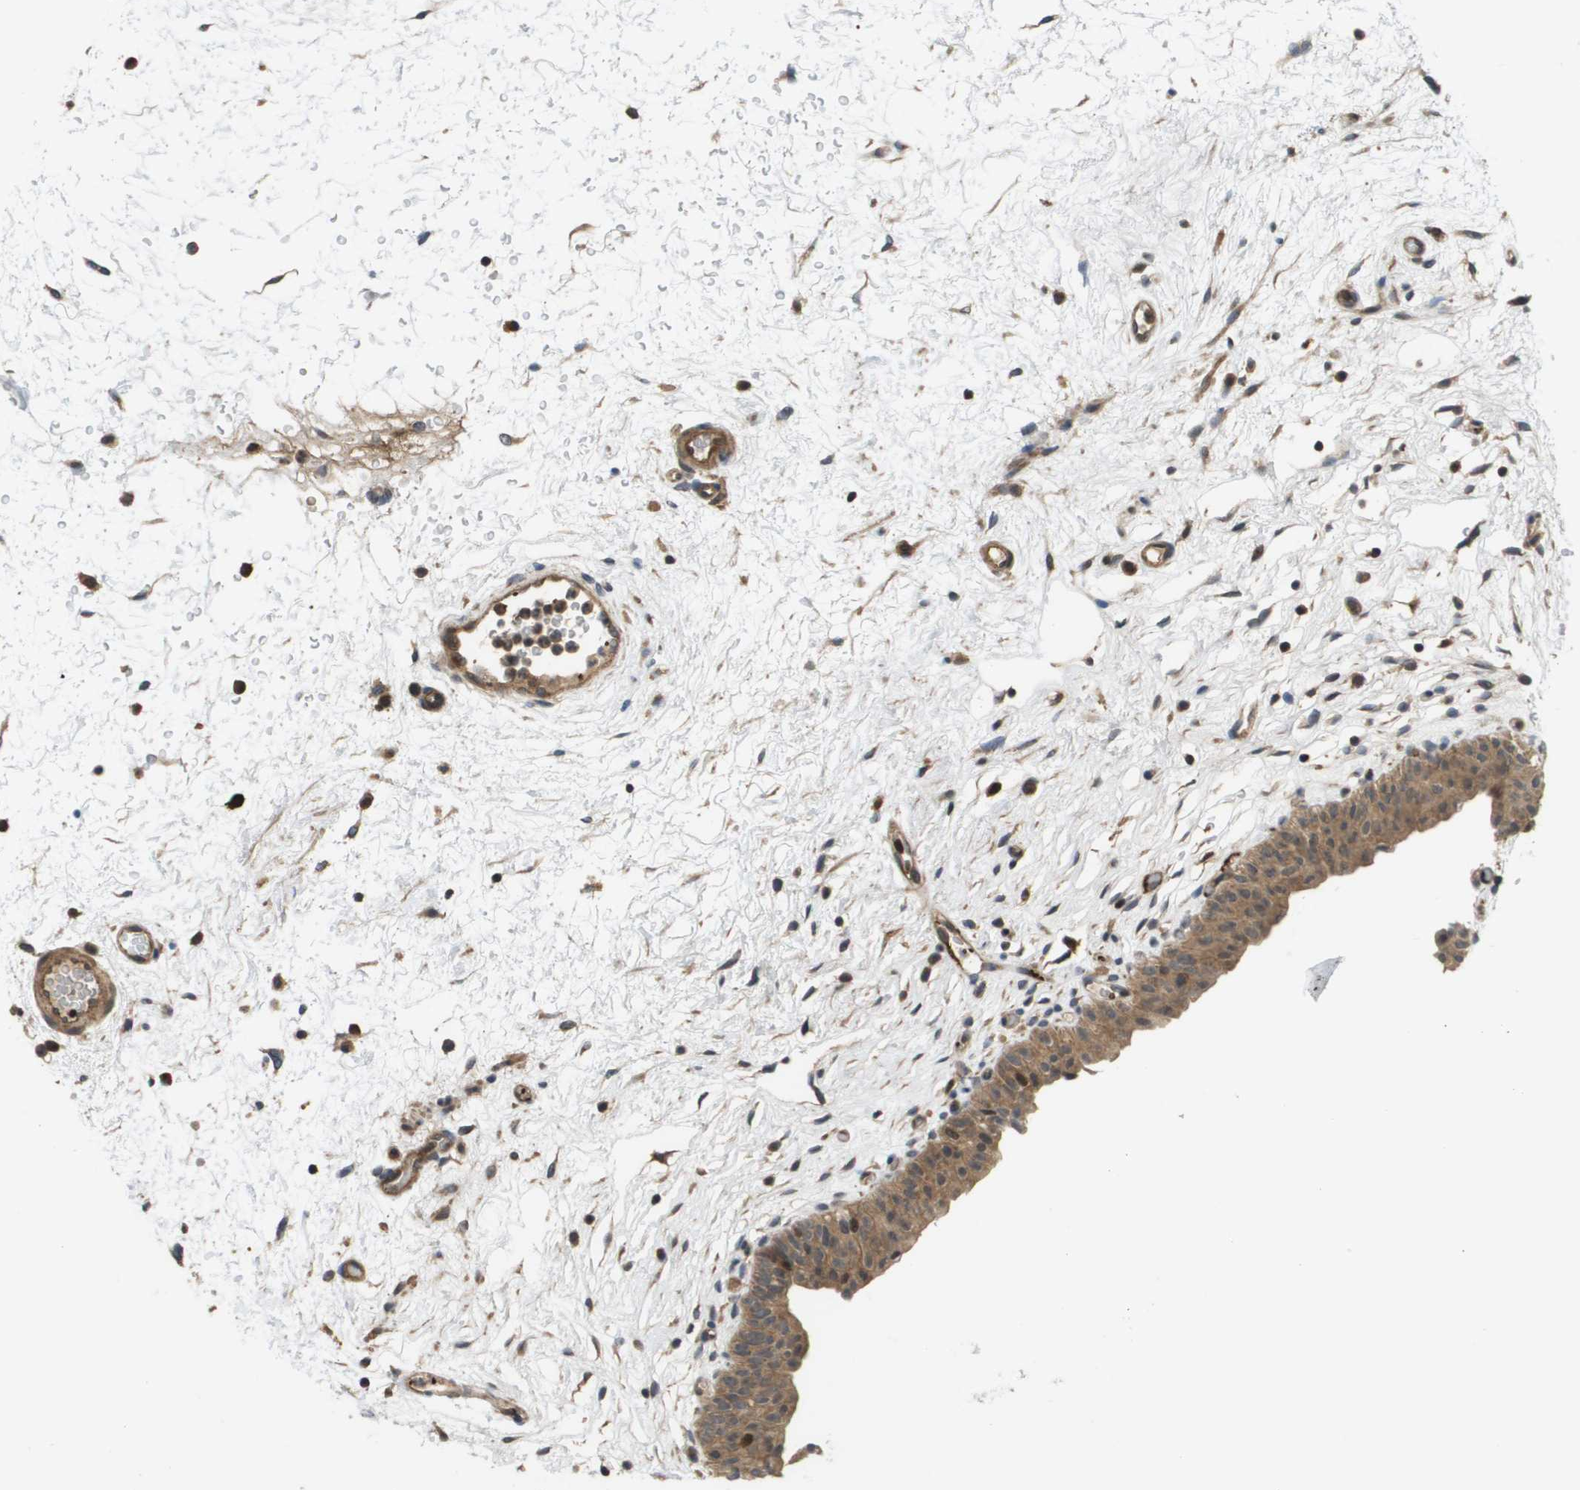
{"staining": {"intensity": "moderate", "quantity": ">75%", "location": "cytoplasmic/membranous"}, "tissue": "urinary bladder", "cell_type": "Urothelial cells", "image_type": "normal", "snomed": [{"axis": "morphology", "description": "Normal tissue, NOS"}, {"axis": "topography", "description": "Urinary bladder"}], "caption": "Urinary bladder stained with DAB immunohistochemistry shows medium levels of moderate cytoplasmic/membranous staining in about >75% of urothelial cells.", "gene": "RBM38", "patient": {"sex": "male", "age": 46}}